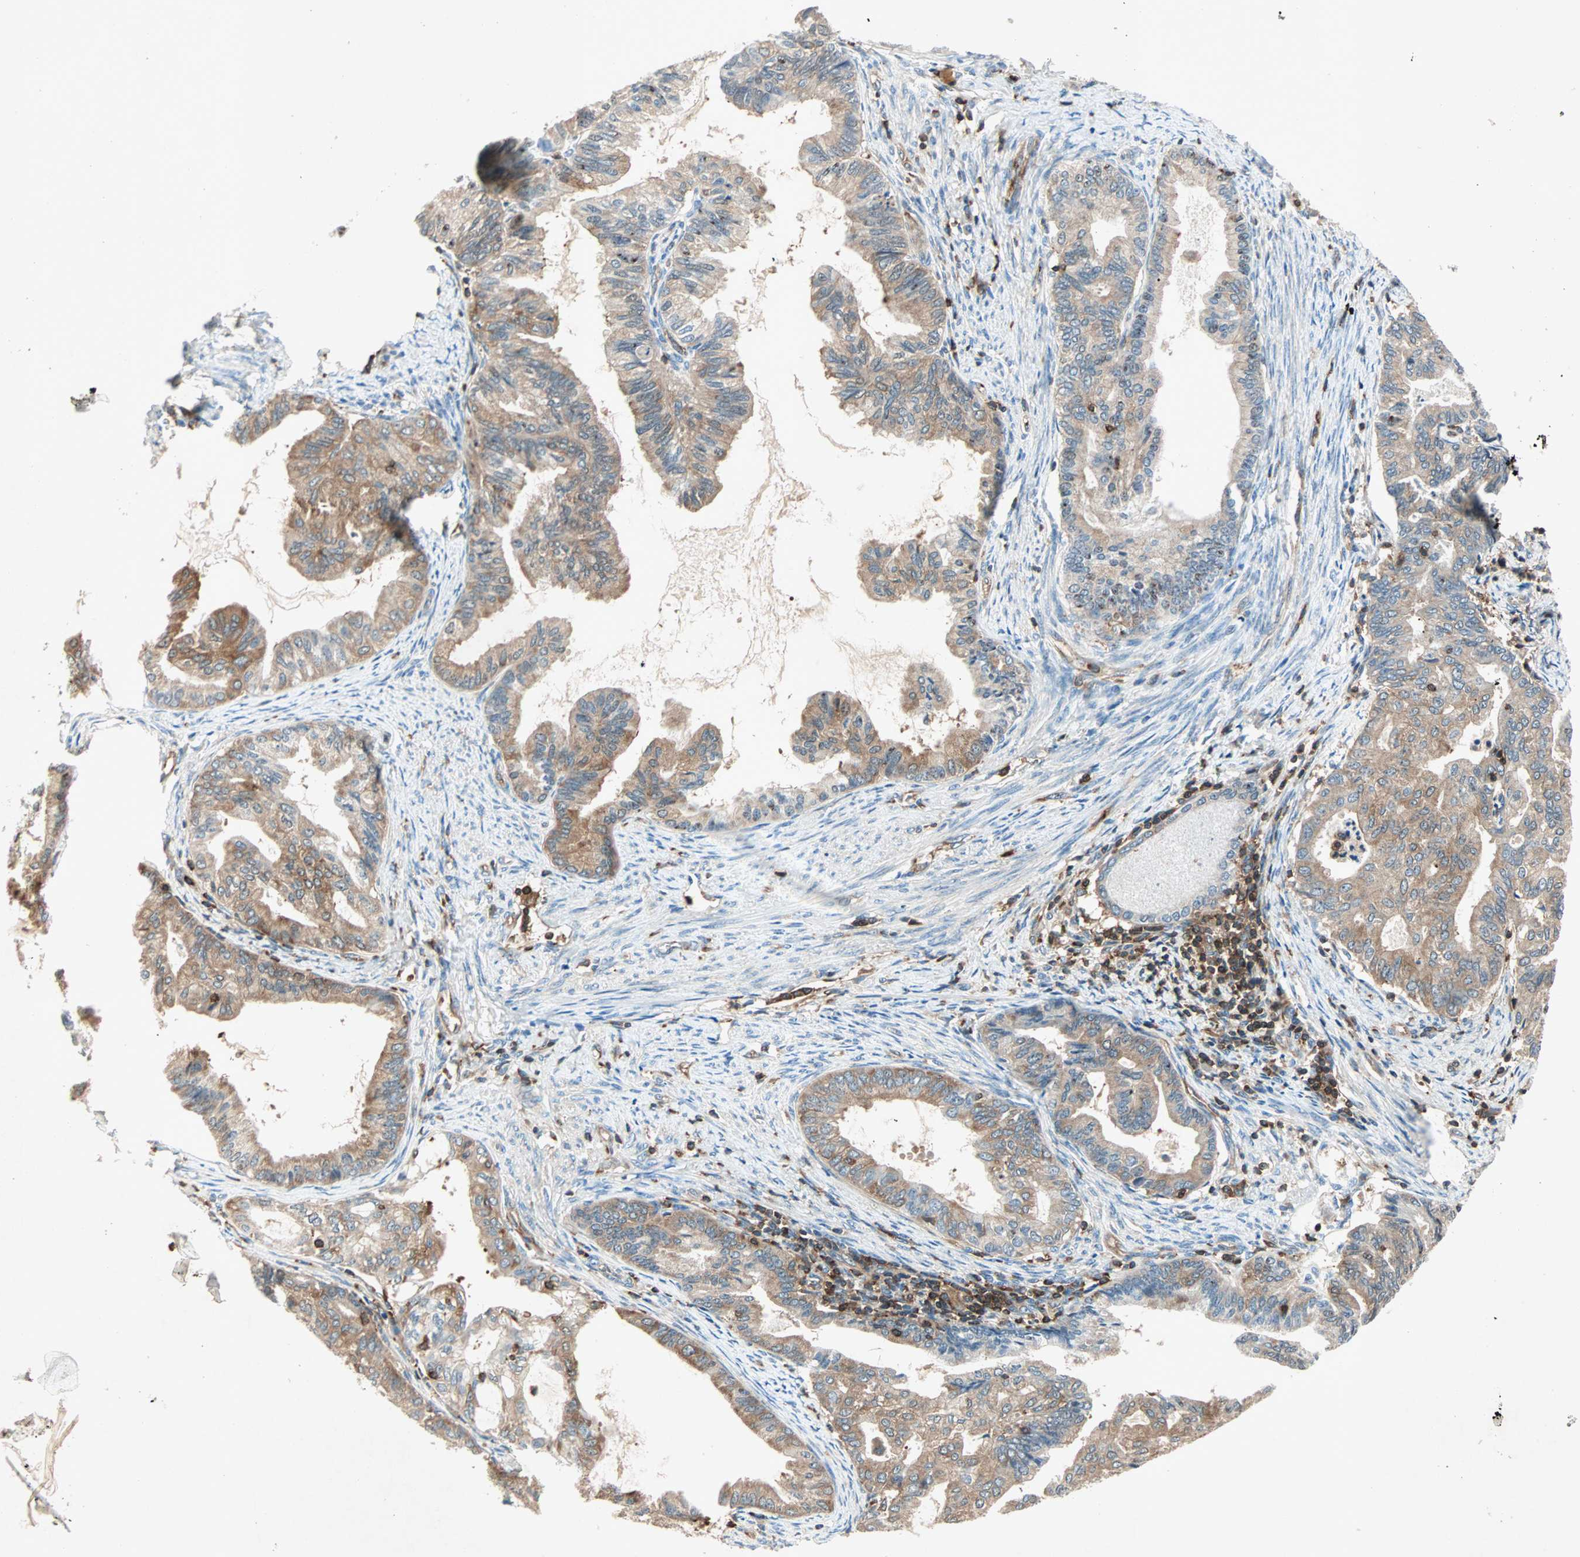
{"staining": {"intensity": "moderate", "quantity": ">75%", "location": "cytoplasmic/membranous"}, "tissue": "endometrial cancer", "cell_type": "Tumor cells", "image_type": "cancer", "snomed": [{"axis": "morphology", "description": "Adenocarcinoma, NOS"}, {"axis": "topography", "description": "Endometrium"}], "caption": "Immunohistochemical staining of endometrial adenocarcinoma displays medium levels of moderate cytoplasmic/membranous protein staining in approximately >75% of tumor cells. (brown staining indicates protein expression, while blue staining denotes nuclei).", "gene": "TEC", "patient": {"sex": "female", "age": 86}}